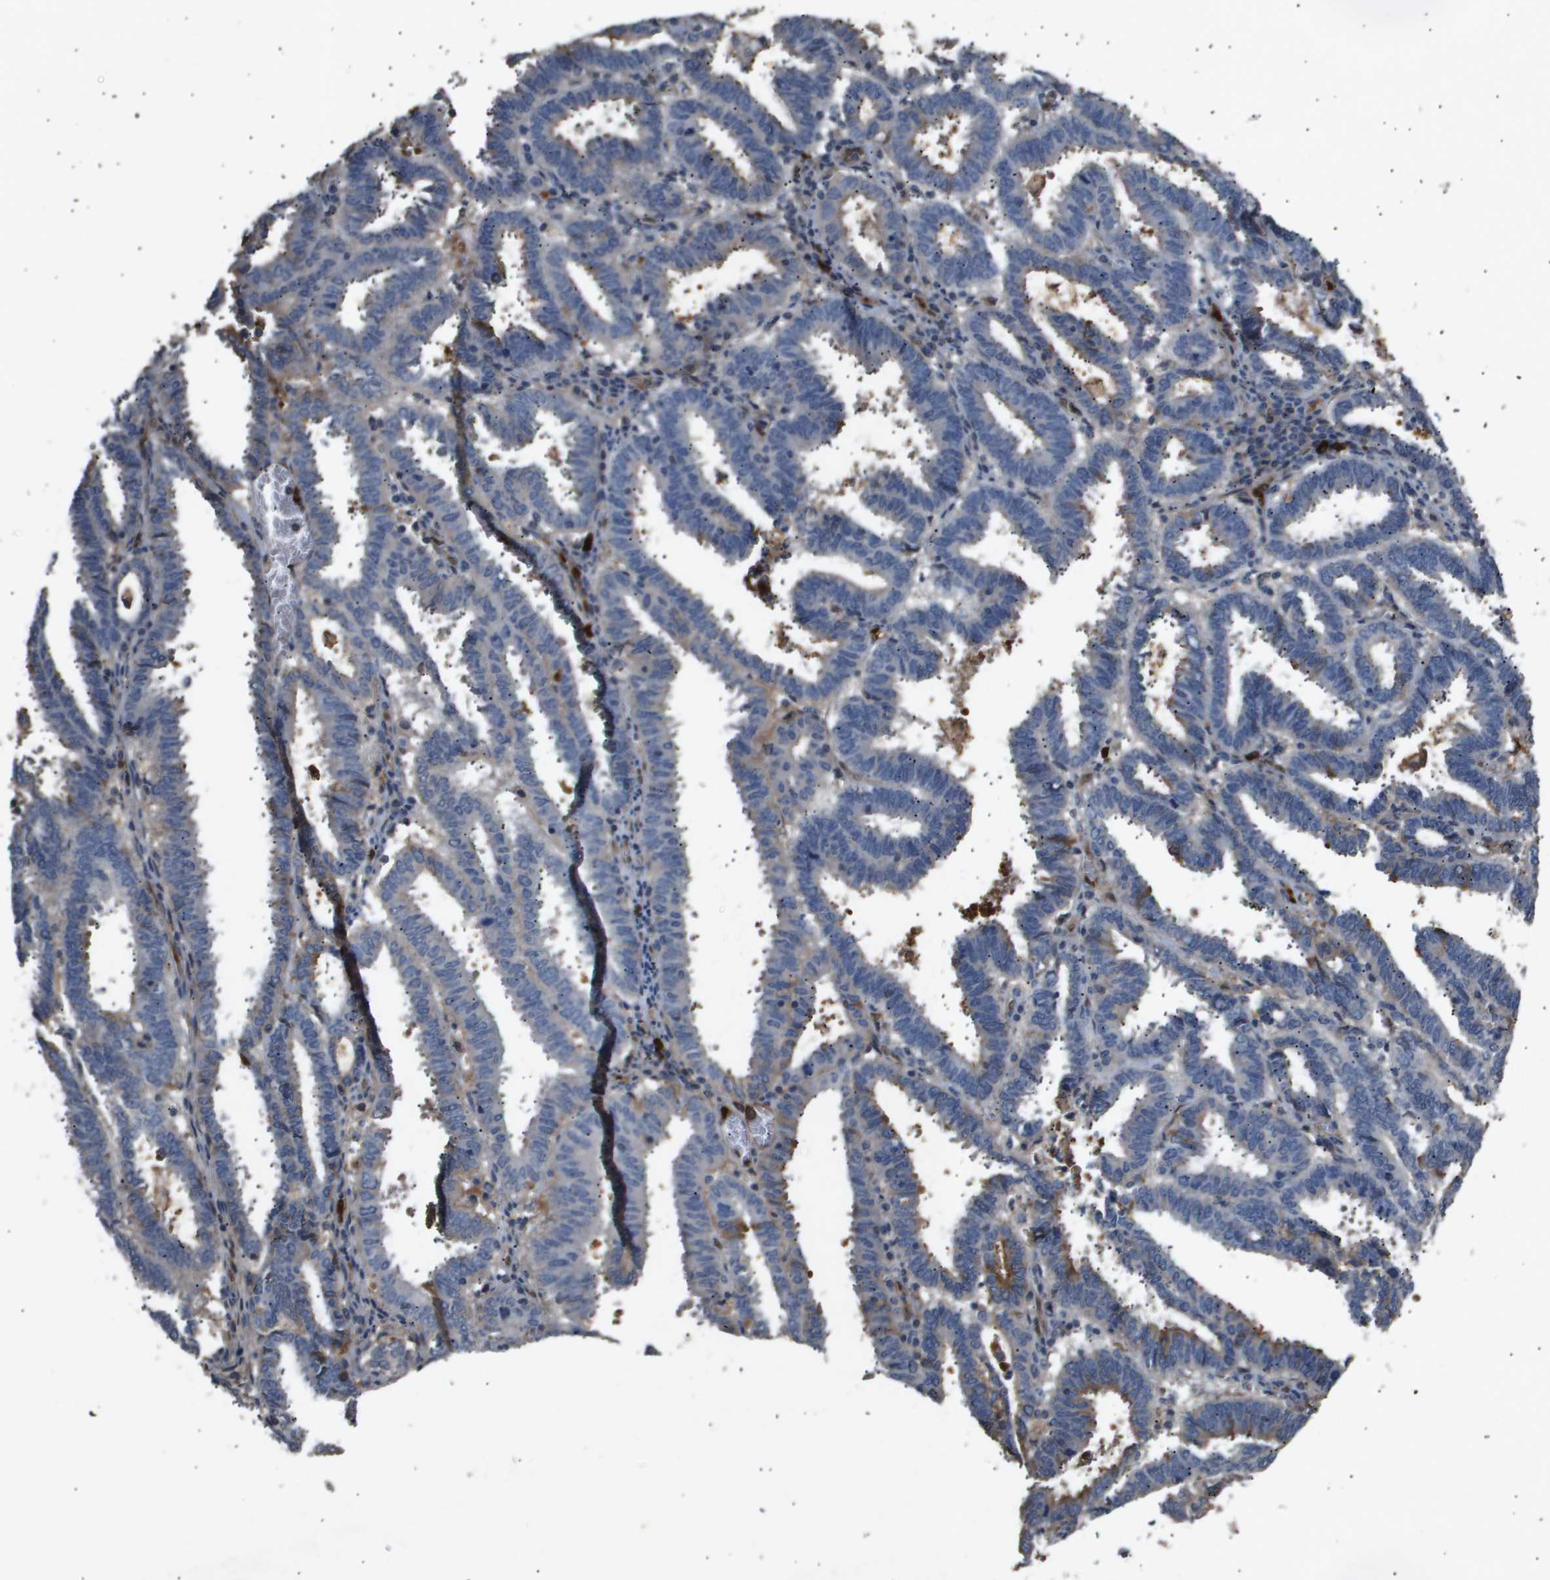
{"staining": {"intensity": "negative", "quantity": "none", "location": "none"}, "tissue": "endometrial cancer", "cell_type": "Tumor cells", "image_type": "cancer", "snomed": [{"axis": "morphology", "description": "Adenocarcinoma, NOS"}, {"axis": "topography", "description": "Uterus"}], "caption": "Immunohistochemical staining of human endometrial cancer demonstrates no significant expression in tumor cells. (DAB (3,3'-diaminobenzidine) IHC, high magnification).", "gene": "ERG", "patient": {"sex": "female", "age": 83}}